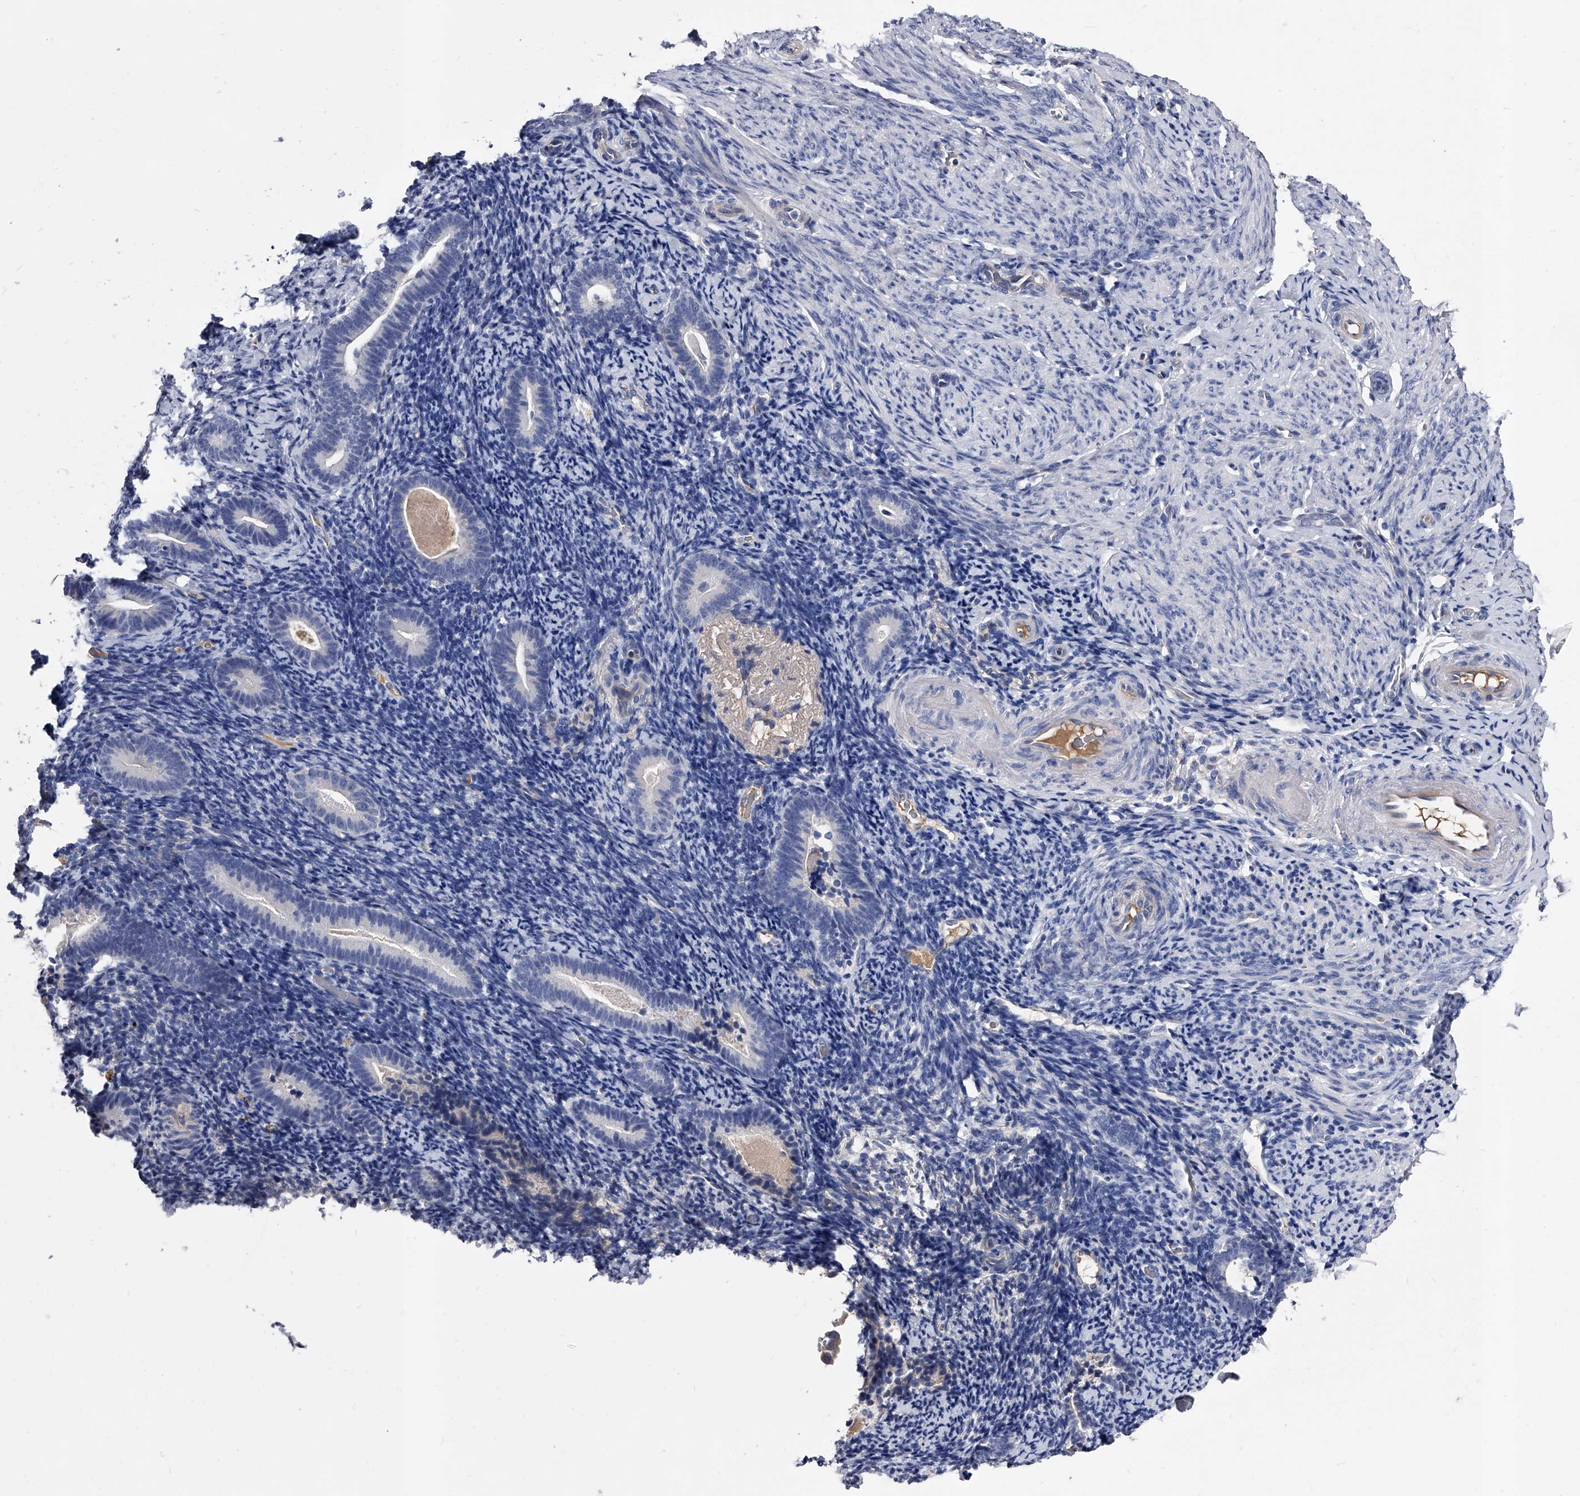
{"staining": {"intensity": "negative", "quantity": "none", "location": "none"}, "tissue": "endometrium", "cell_type": "Cells in endometrial stroma", "image_type": "normal", "snomed": [{"axis": "morphology", "description": "Normal tissue, NOS"}, {"axis": "topography", "description": "Endometrium"}], "caption": "Endometrium stained for a protein using immunohistochemistry displays no staining cells in endometrial stroma.", "gene": "EFCAB7", "patient": {"sex": "female", "age": 51}}